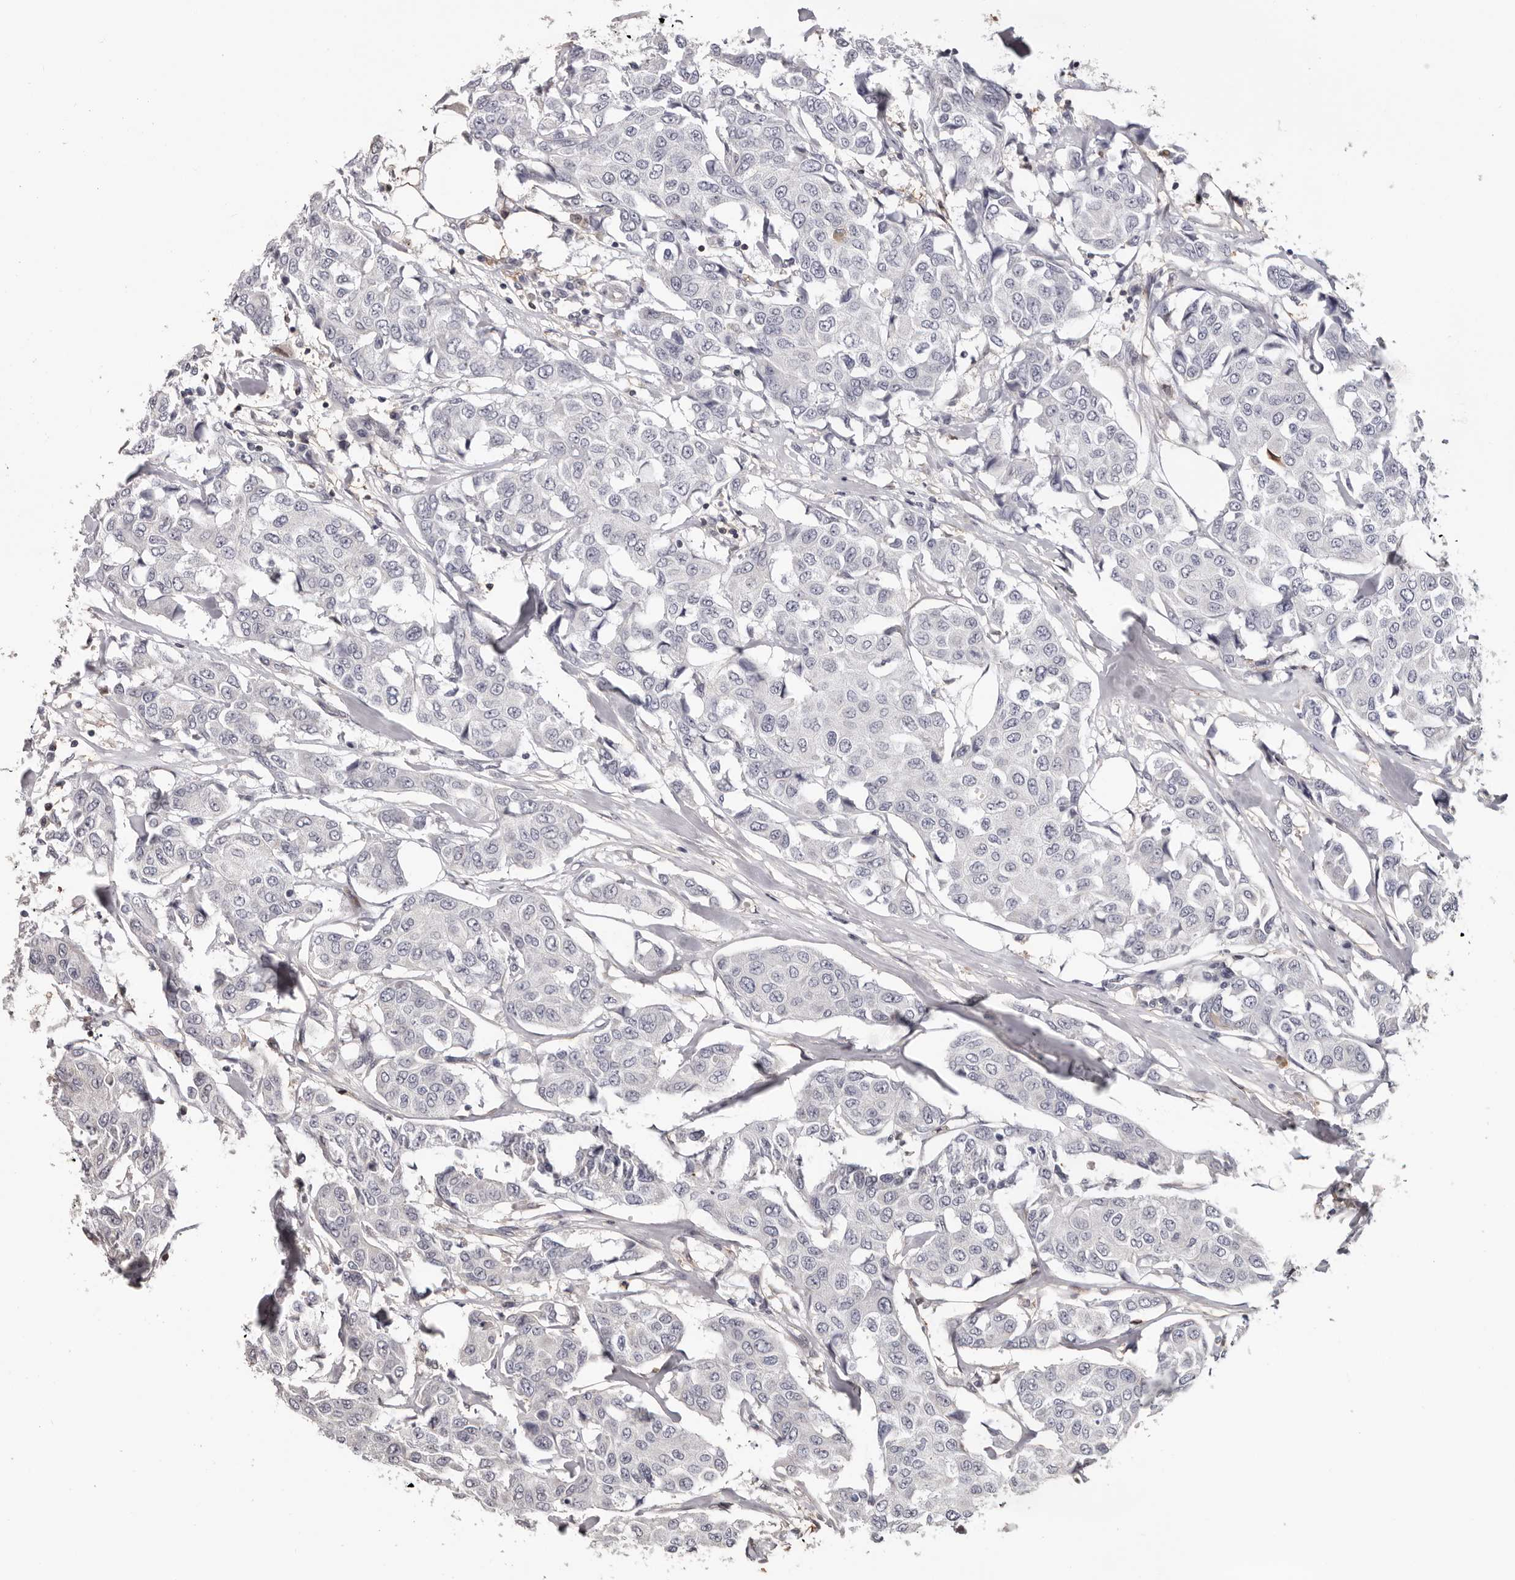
{"staining": {"intensity": "negative", "quantity": "none", "location": "none"}, "tissue": "breast cancer", "cell_type": "Tumor cells", "image_type": "cancer", "snomed": [{"axis": "morphology", "description": "Duct carcinoma"}, {"axis": "topography", "description": "Breast"}], "caption": "Immunohistochemistry (IHC) of breast cancer shows no staining in tumor cells.", "gene": "PRR12", "patient": {"sex": "female", "age": 80}}